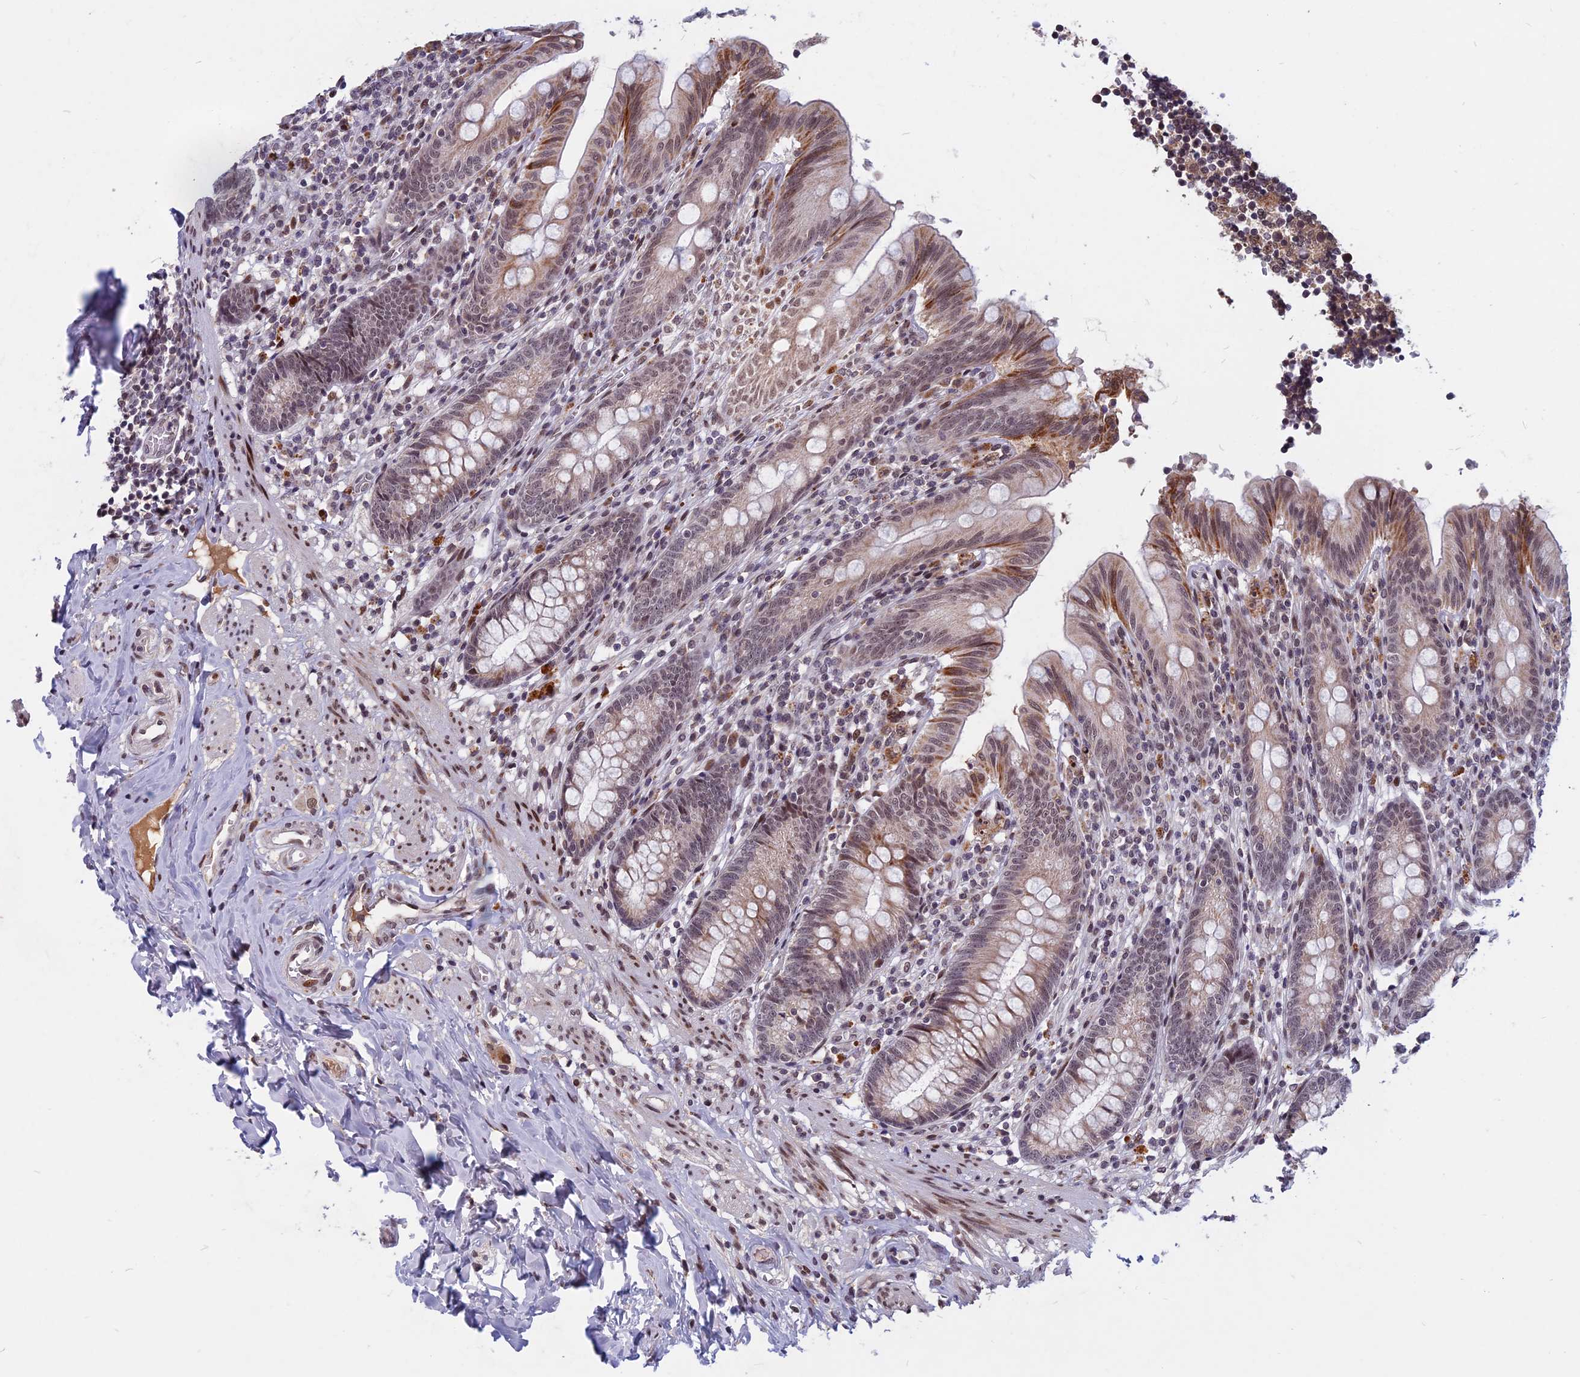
{"staining": {"intensity": "moderate", "quantity": "25%-75%", "location": "cytoplasmic/membranous,nuclear"}, "tissue": "appendix", "cell_type": "Glandular cells", "image_type": "normal", "snomed": [{"axis": "morphology", "description": "Normal tissue, NOS"}, {"axis": "topography", "description": "Appendix"}], "caption": "Immunohistochemical staining of unremarkable human appendix reveals 25%-75% levels of moderate cytoplasmic/membranous,nuclear protein staining in approximately 25%-75% of glandular cells.", "gene": "CDC7", "patient": {"sex": "male", "age": 55}}